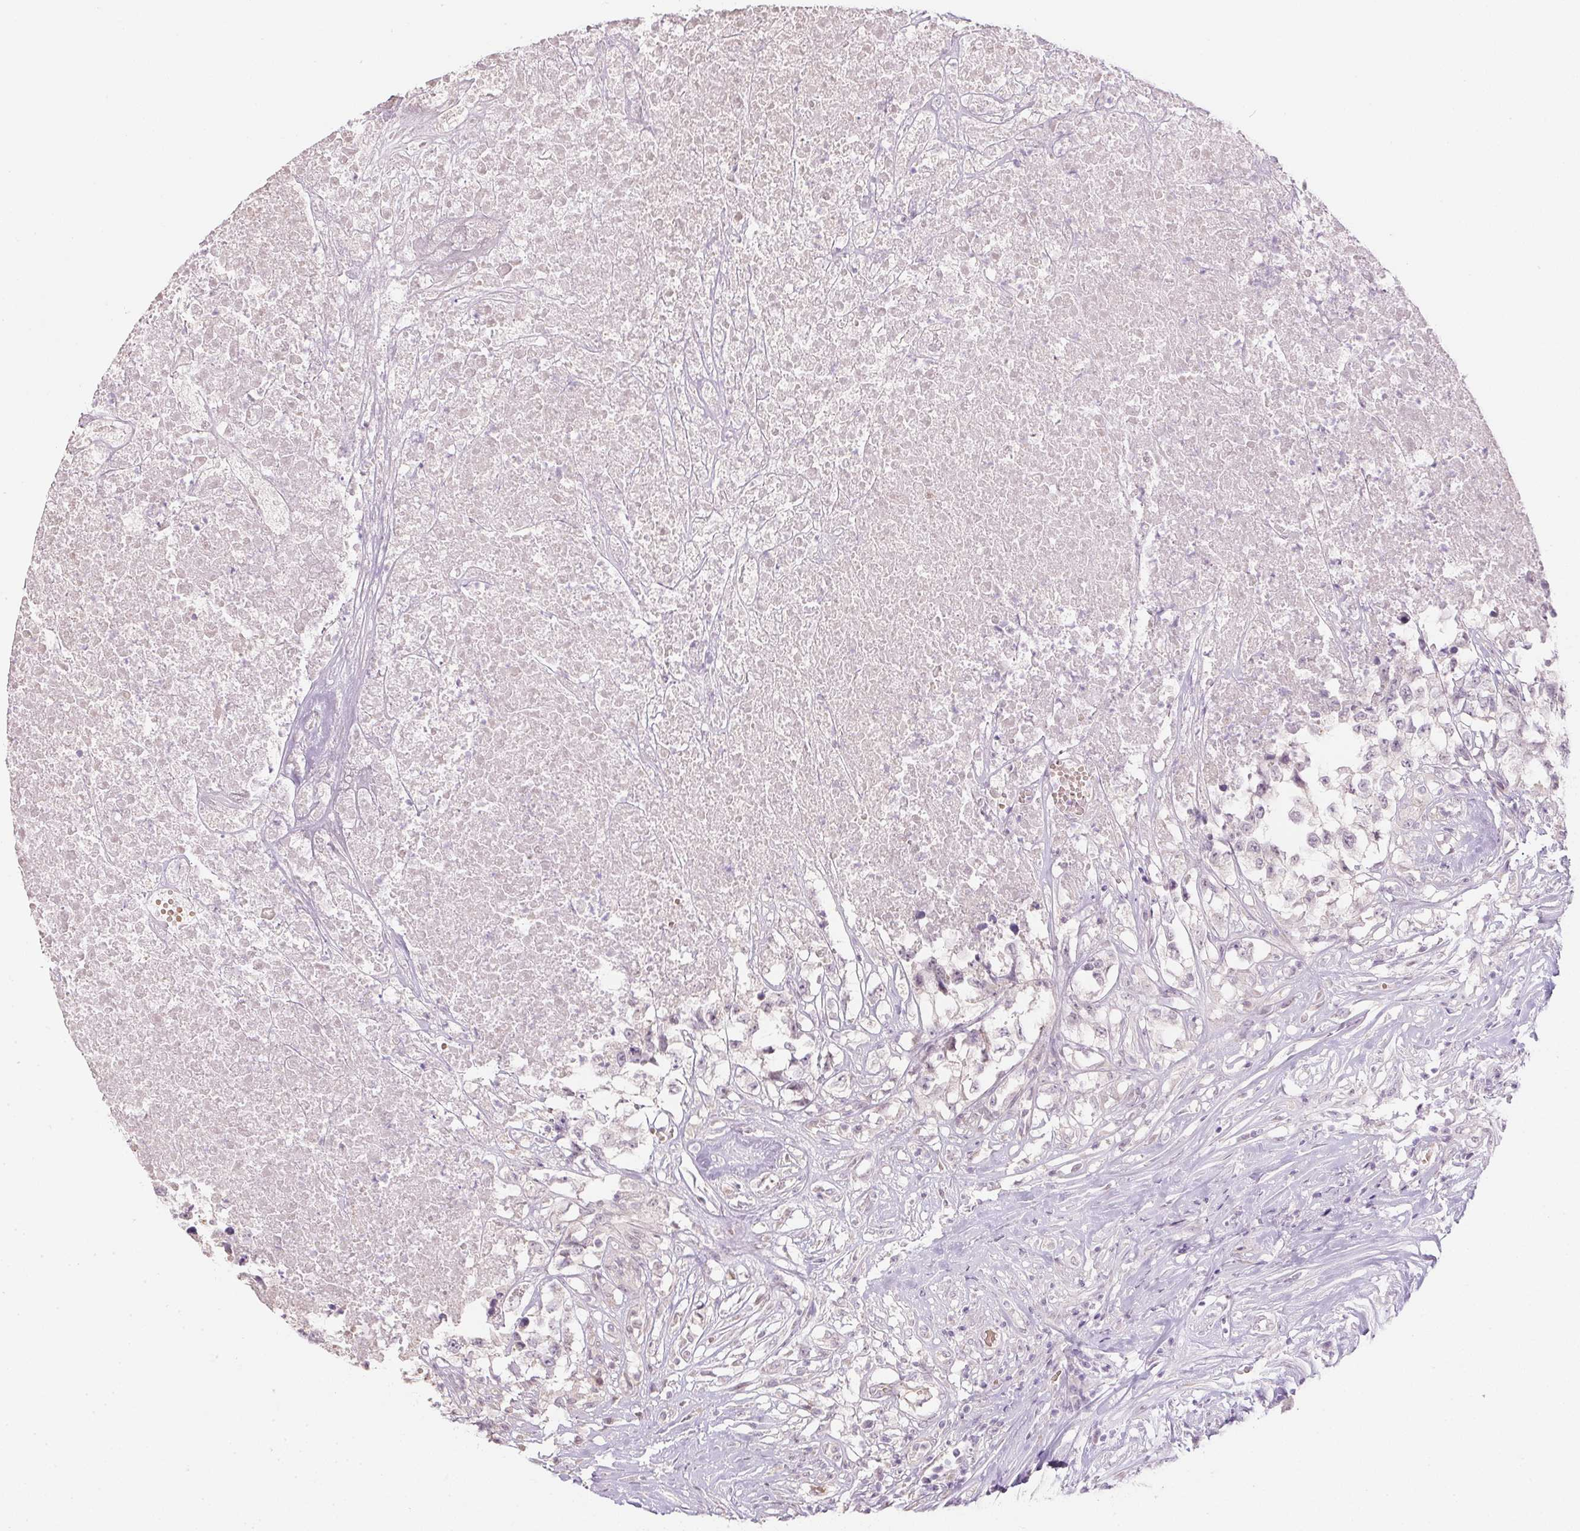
{"staining": {"intensity": "negative", "quantity": "none", "location": "none"}, "tissue": "testis cancer", "cell_type": "Tumor cells", "image_type": "cancer", "snomed": [{"axis": "morphology", "description": "Carcinoma, Embryonal, NOS"}, {"axis": "topography", "description": "Testis"}], "caption": "Testis cancer was stained to show a protein in brown. There is no significant positivity in tumor cells. Nuclei are stained in blue.", "gene": "CTCFL", "patient": {"sex": "male", "age": 83}}